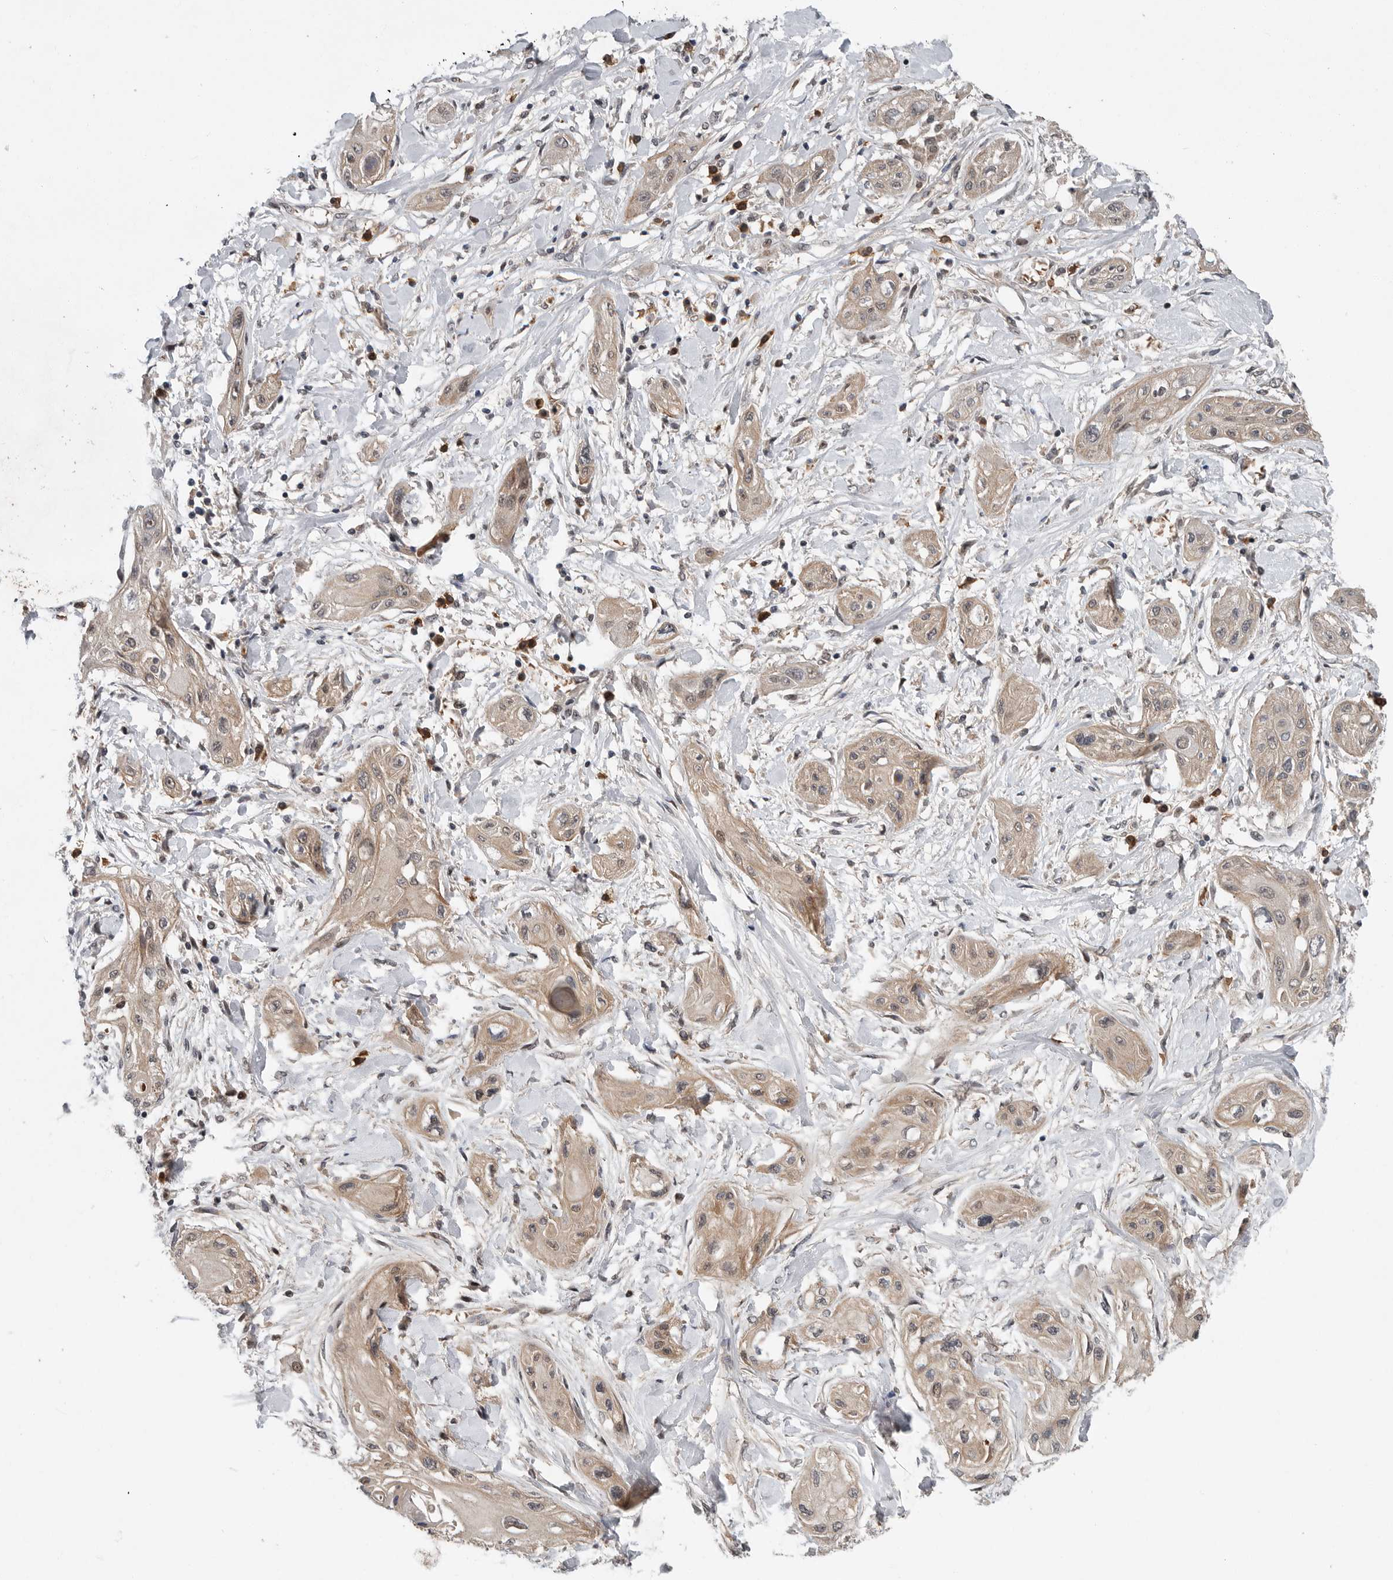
{"staining": {"intensity": "weak", "quantity": ">75%", "location": "cytoplasmic/membranous"}, "tissue": "lung cancer", "cell_type": "Tumor cells", "image_type": "cancer", "snomed": [{"axis": "morphology", "description": "Squamous cell carcinoma, NOS"}, {"axis": "topography", "description": "Lung"}], "caption": "Immunohistochemical staining of human lung squamous cell carcinoma displays low levels of weak cytoplasmic/membranous protein staining in approximately >75% of tumor cells. The protein is shown in brown color, while the nuclei are stained blue.", "gene": "SCP2", "patient": {"sex": "female", "age": 47}}